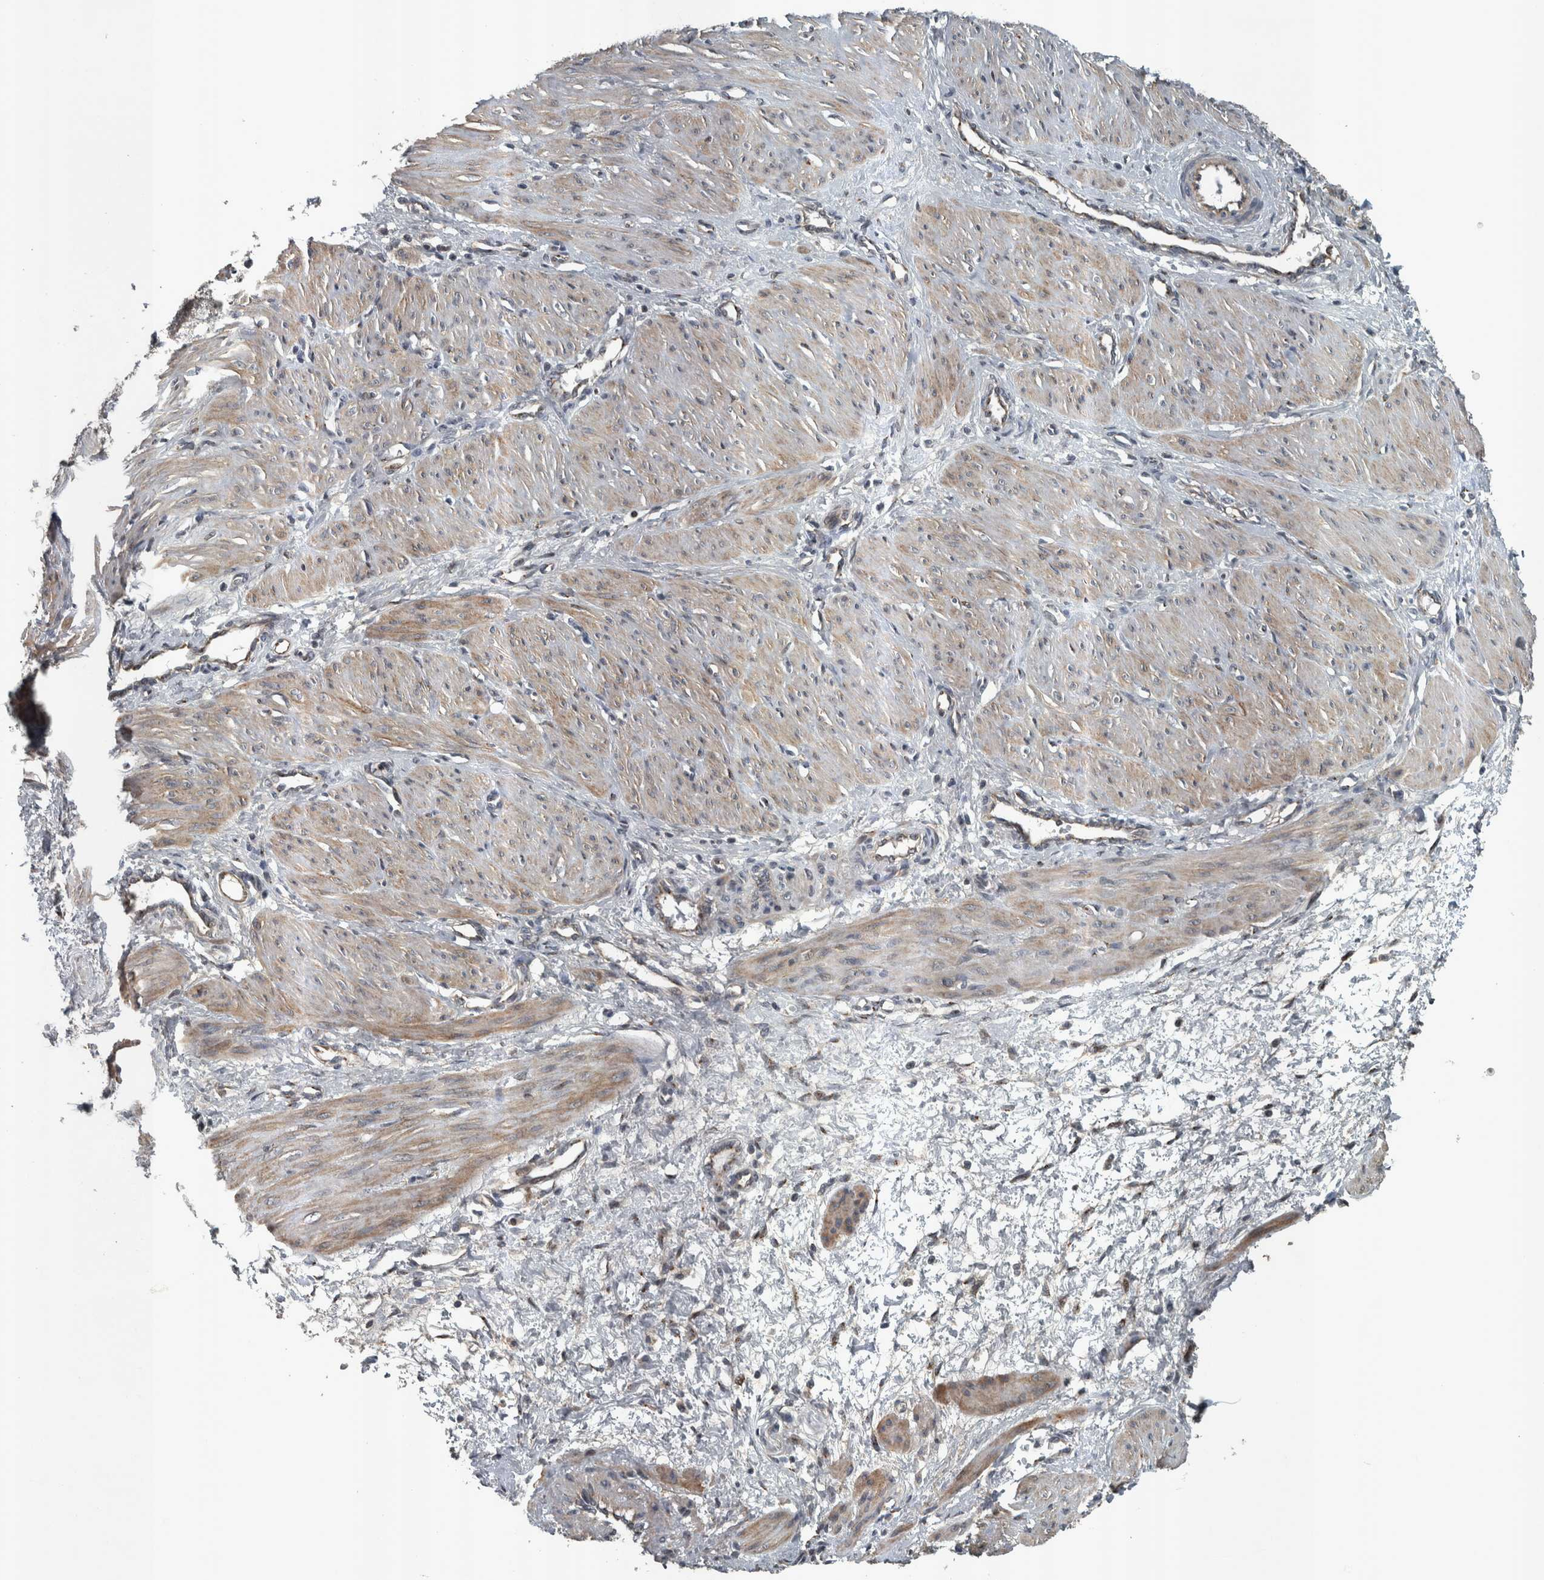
{"staining": {"intensity": "moderate", "quantity": "25%-75%", "location": "cytoplasmic/membranous"}, "tissue": "smooth muscle", "cell_type": "Smooth muscle cells", "image_type": "normal", "snomed": [{"axis": "morphology", "description": "Normal tissue, NOS"}, {"axis": "topography", "description": "Endometrium"}], "caption": "The micrograph shows immunohistochemical staining of unremarkable smooth muscle. There is moderate cytoplasmic/membranous positivity is identified in about 25%-75% of smooth muscle cells.", "gene": "ZNF345", "patient": {"sex": "female", "age": 33}}